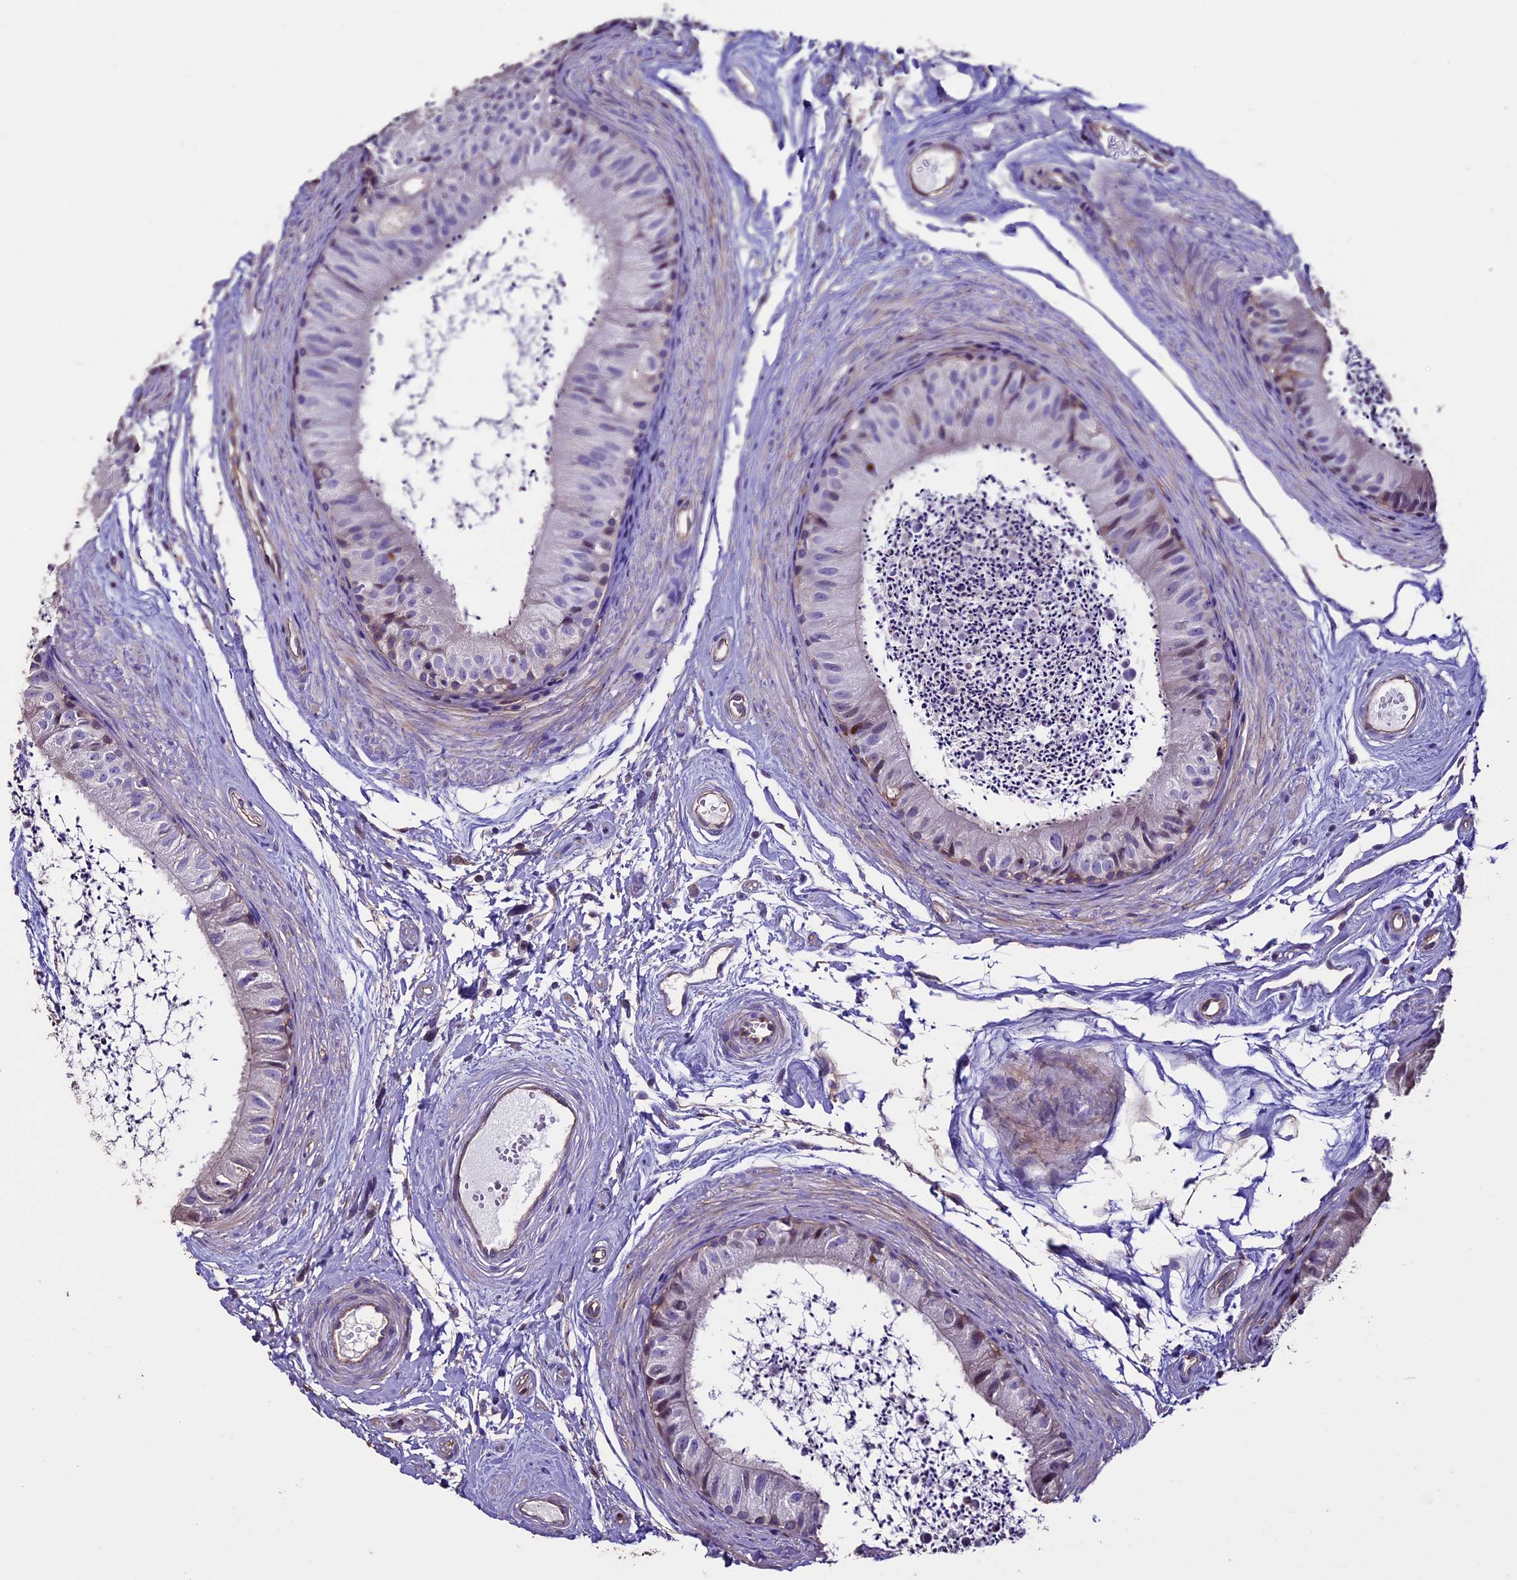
{"staining": {"intensity": "weak", "quantity": "<25%", "location": "cytoplasmic/membranous"}, "tissue": "epididymis", "cell_type": "Glandular cells", "image_type": "normal", "snomed": [{"axis": "morphology", "description": "Normal tissue, NOS"}, {"axis": "topography", "description": "Epididymis"}], "caption": "DAB (3,3'-diaminobenzidine) immunohistochemical staining of benign human epididymis demonstrates no significant staining in glandular cells.", "gene": "USB1", "patient": {"sex": "male", "age": 56}}